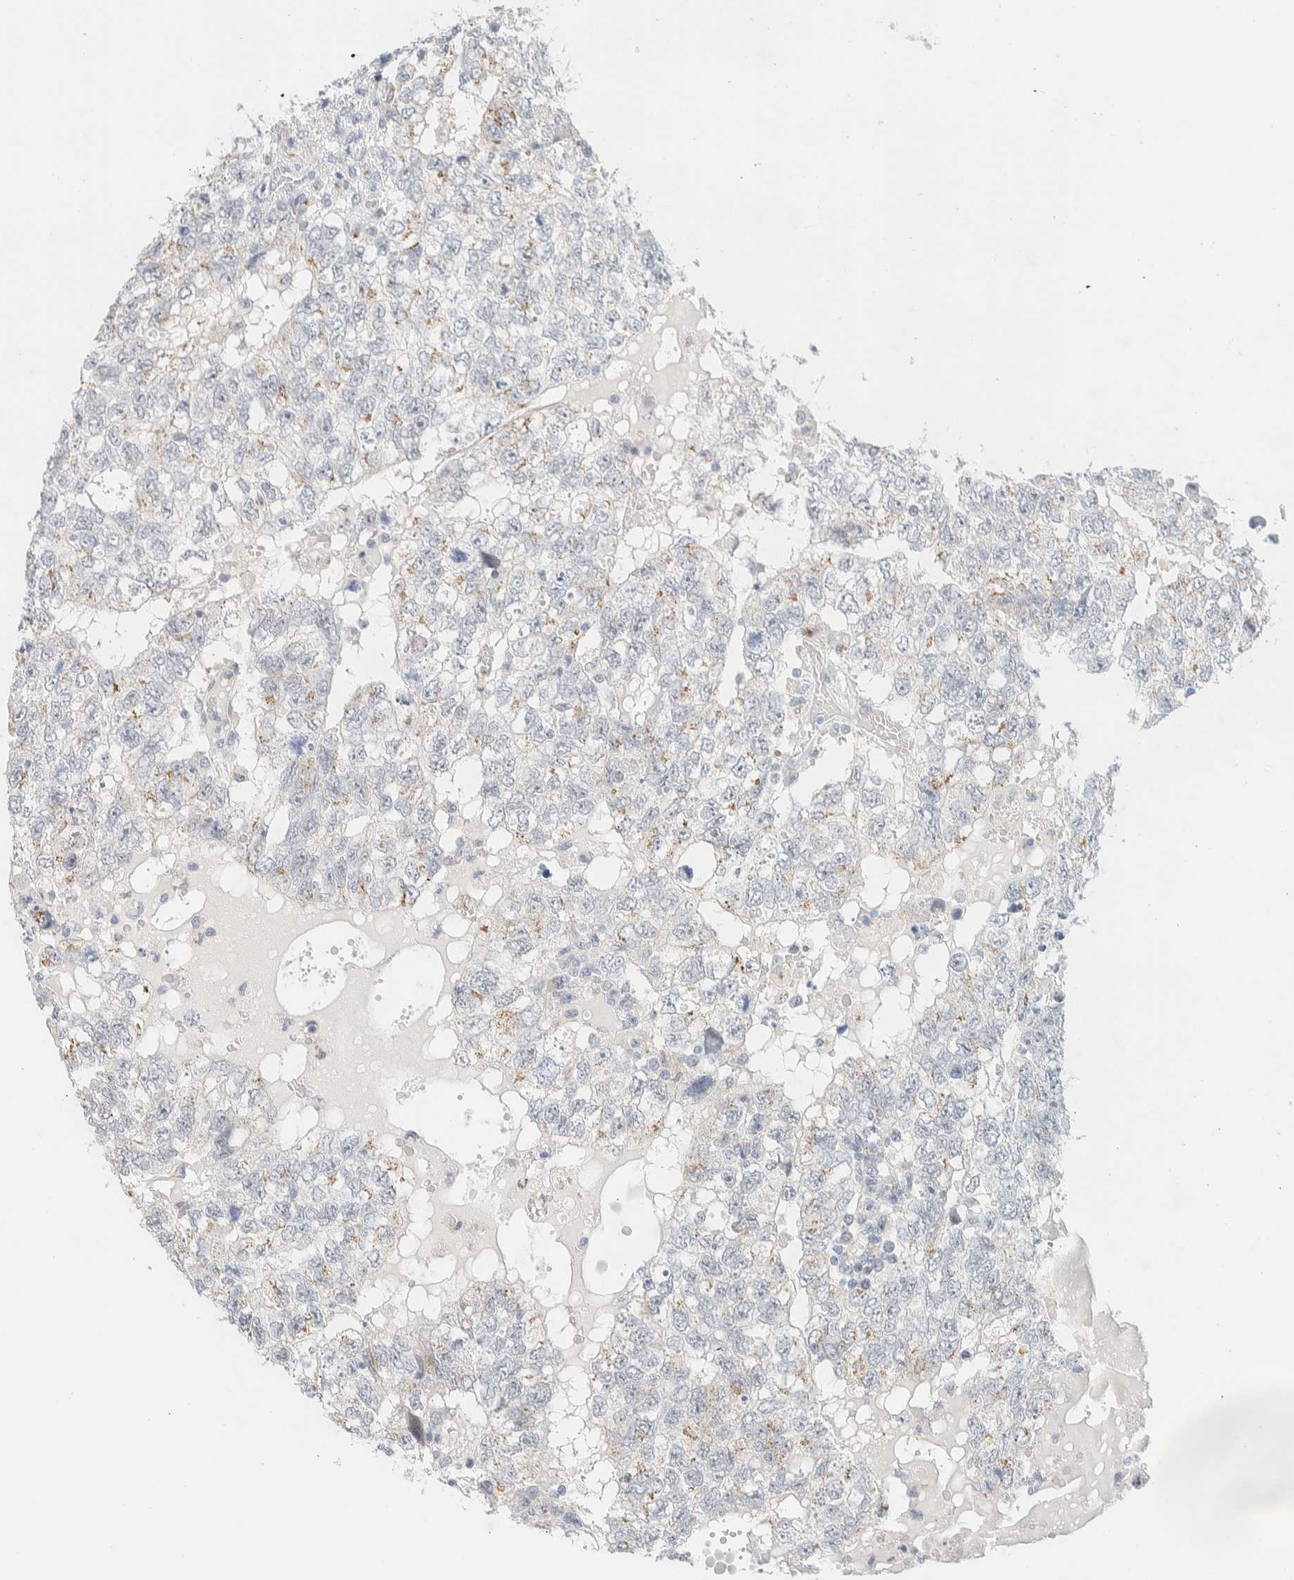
{"staining": {"intensity": "weak", "quantity": "25%-75%", "location": "cytoplasmic/membranous"}, "tissue": "testis cancer", "cell_type": "Tumor cells", "image_type": "cancer", "snomed": [{"axis": "morphology", "description": "Carcinoma, Embryonal, NOS"}, {"axis": "topography", "description": "Testis"}], "caption": "Immunohistochemical staining of testis embryonal carcinoma shows low levels of weak cytoplasmic/membranous protein staining in about 25%-75% of tumor cells.", "gene": "SPNS3", "patient": {"sex": "male", "age": 36}}